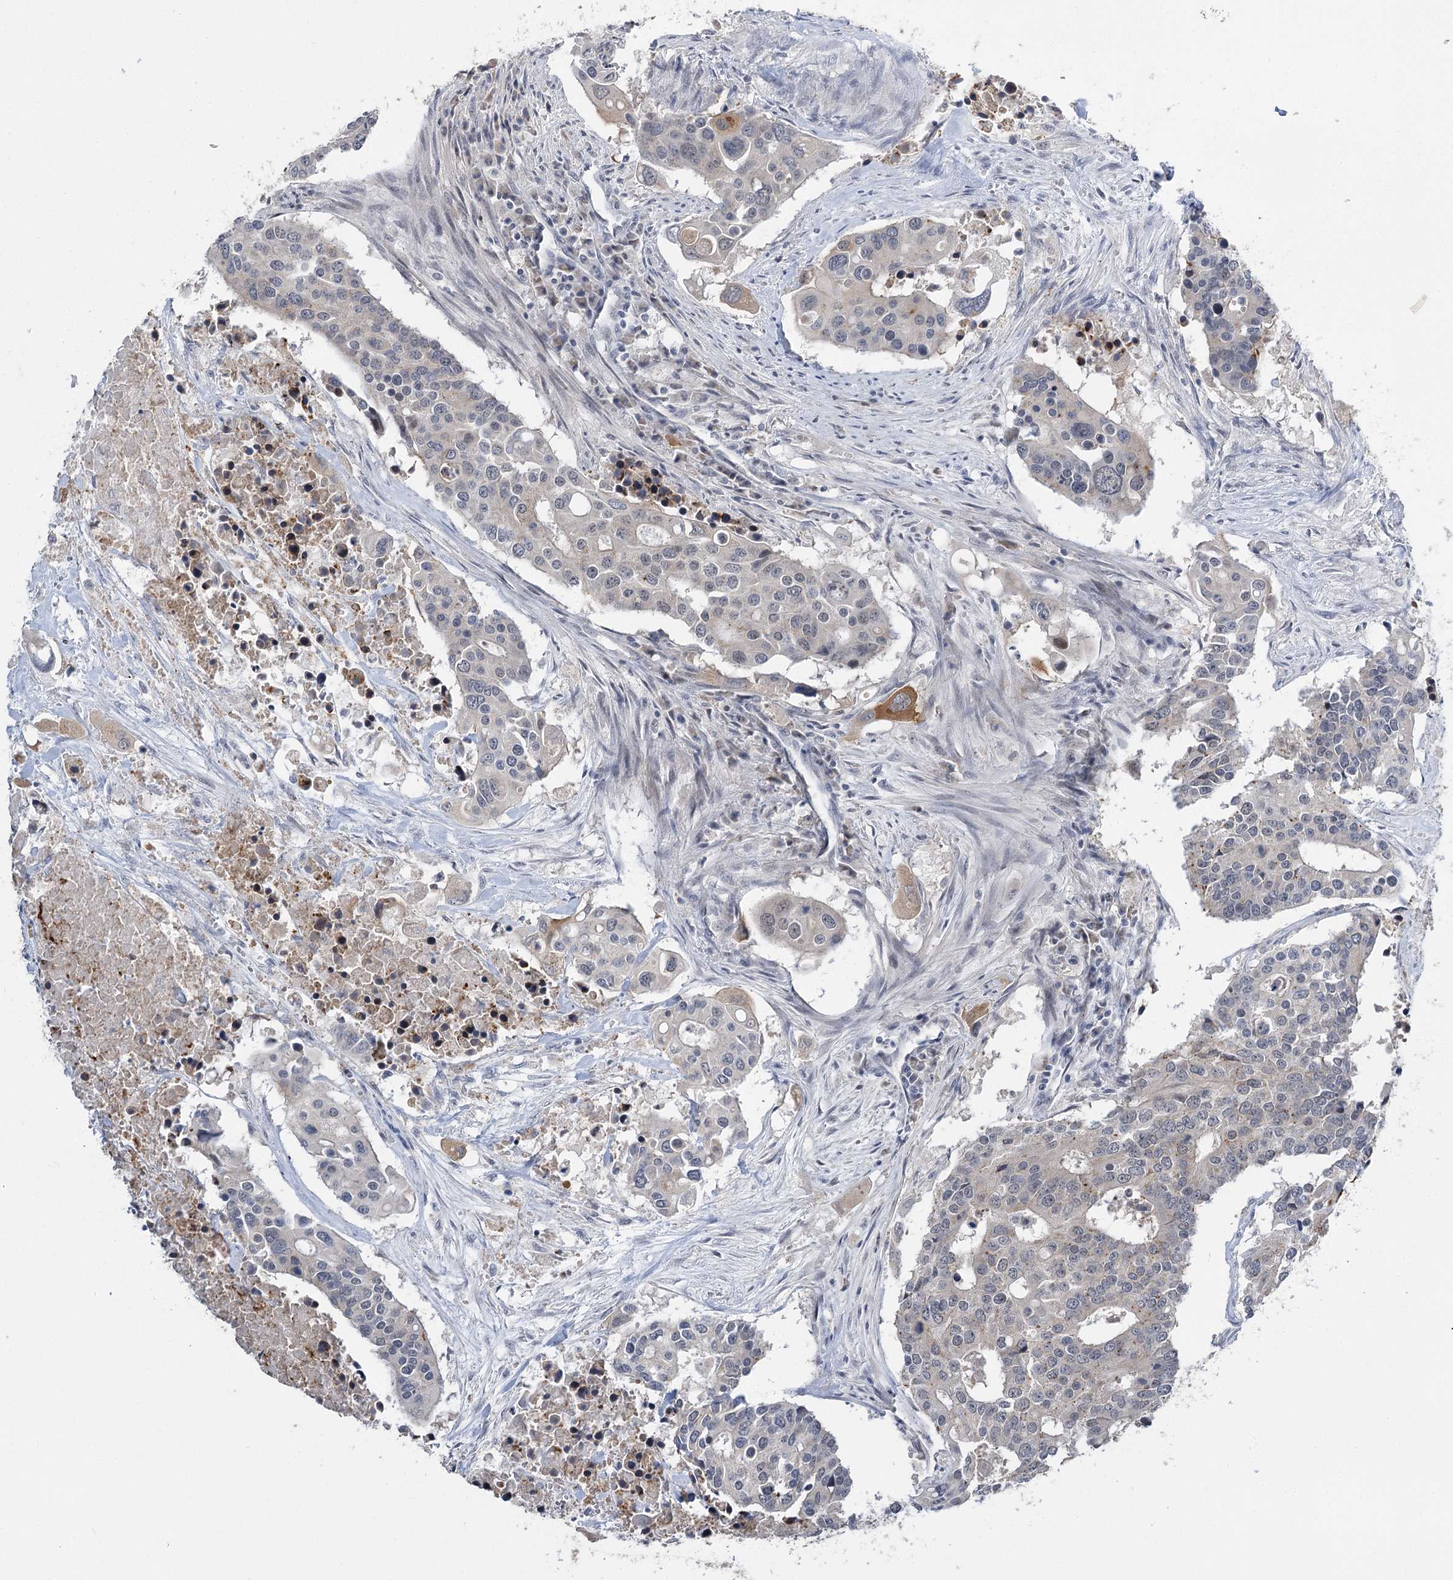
{"staining": {"intensity": "moderate", "quantity": "<25%", "location": "cytoplasmic/membranous"}, "tissue": "colorectal cancer", "cell_type": "Tumor cells", "image_type": "cancer", "snomed": [{"axis": "morphology", "description": "Adenocarcinoma, NOS"}, {"axis": "topography", "description": "Colon"}], "caption": "An immunohistochemistry micrograph of neoplastic tissue is shown. Protein staining in brown highlights moderate cytoplasmic/membranous positivity in colorectal cancer within tumor cells. The staining is performed using DAB (3,3'-diaminobenzidine) brown chromogen to label protein expression. The nuclei are counter-stained blue using hematoxylin.", "gene": "PHYHIPL", "patient": {"sex": "male", "age": 77}}